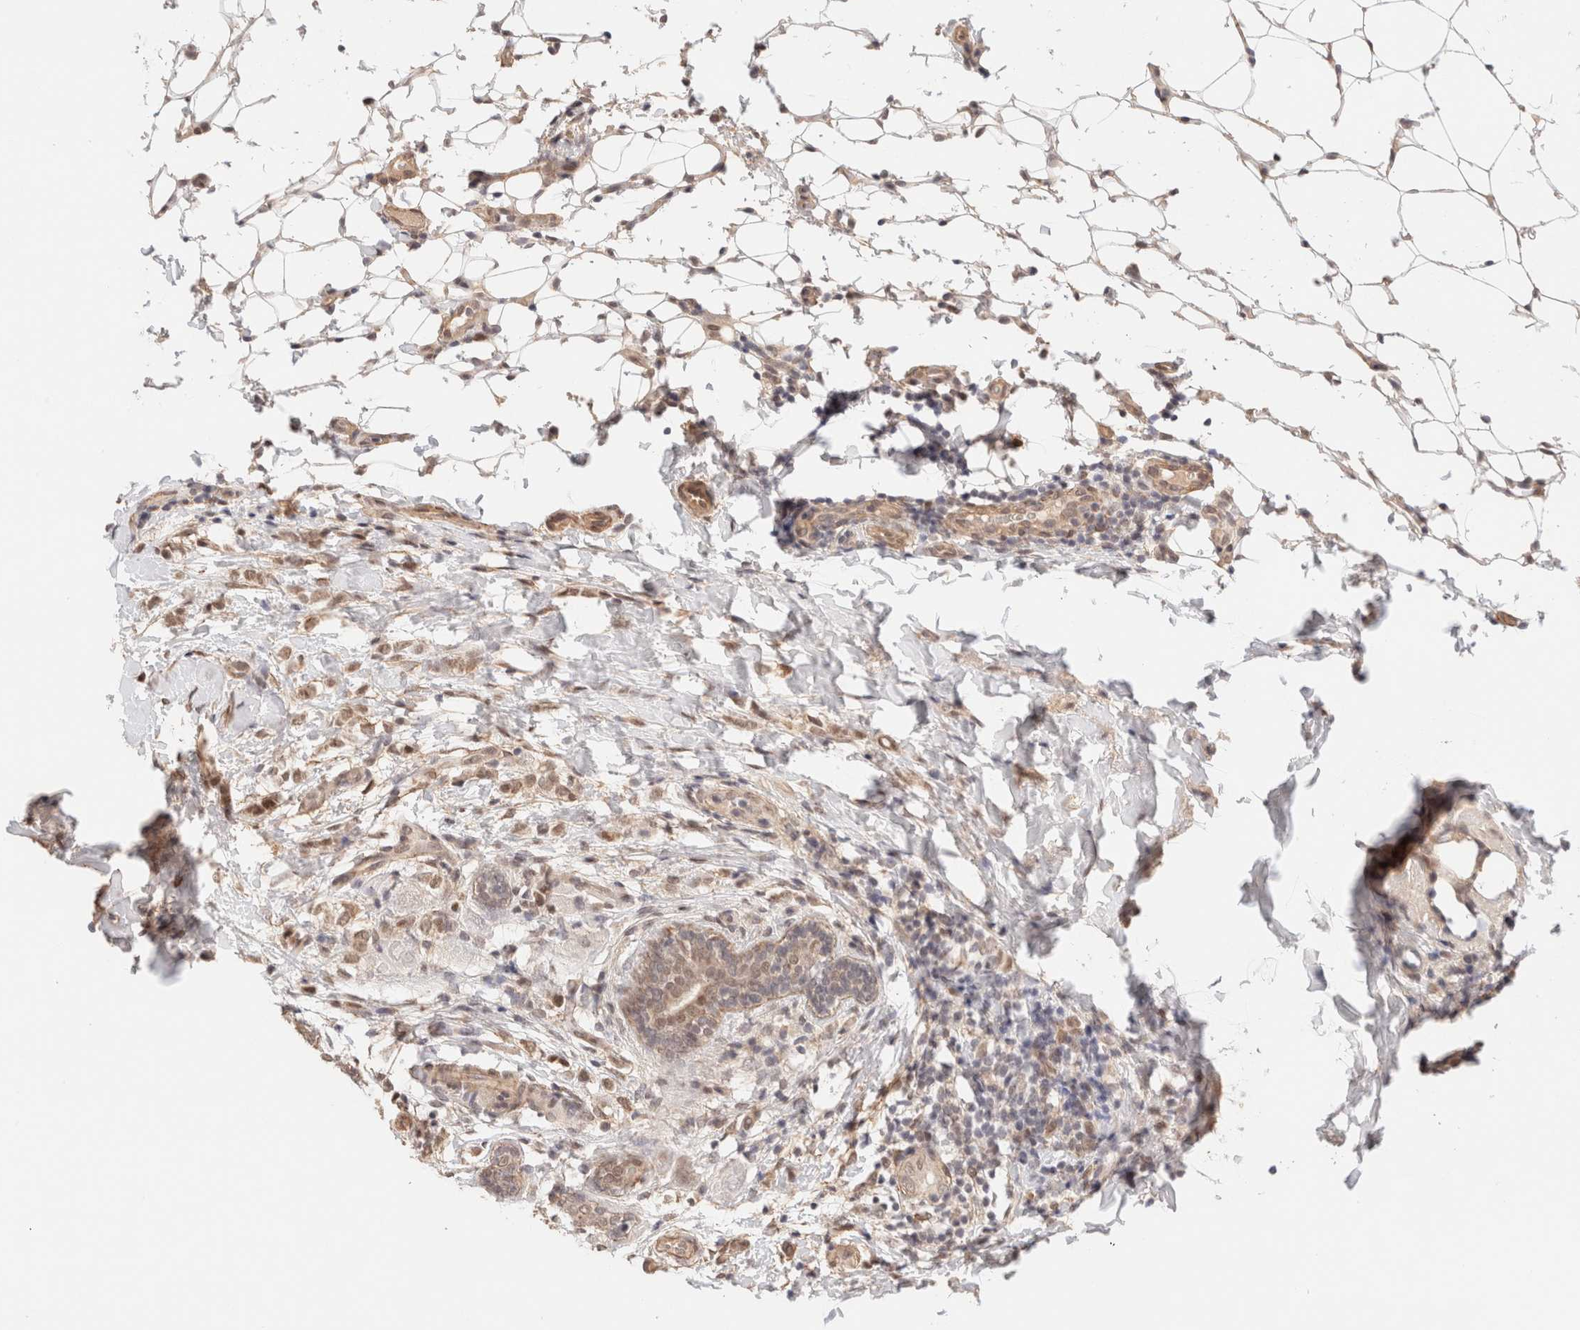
{"staining": {"intensity": "moderate", "quantity": ">75%", "location": "nuclear"}, "tissue": "breast cancer", "cell_type": "Tumor cells", "image_type": "cancer", "snomed": [{"axis": "morphology", "description": "Normal tissue, NOS"}, {"axis": "morphology", "description": "Lobular carcinoma"}, {"axis": "topography", "description": "Breast"}], "caption": "DAB immunohistochemical staining of breast cancer reveals moderate nuclear protein expression in approximately >75% of tumor cells. (DAB (3,3'-diaminobenzidine) IHC with brightfield microscopy, high magnification).", "gene": "BRPF3", "patient": {"sex": "female", "age": 47}}